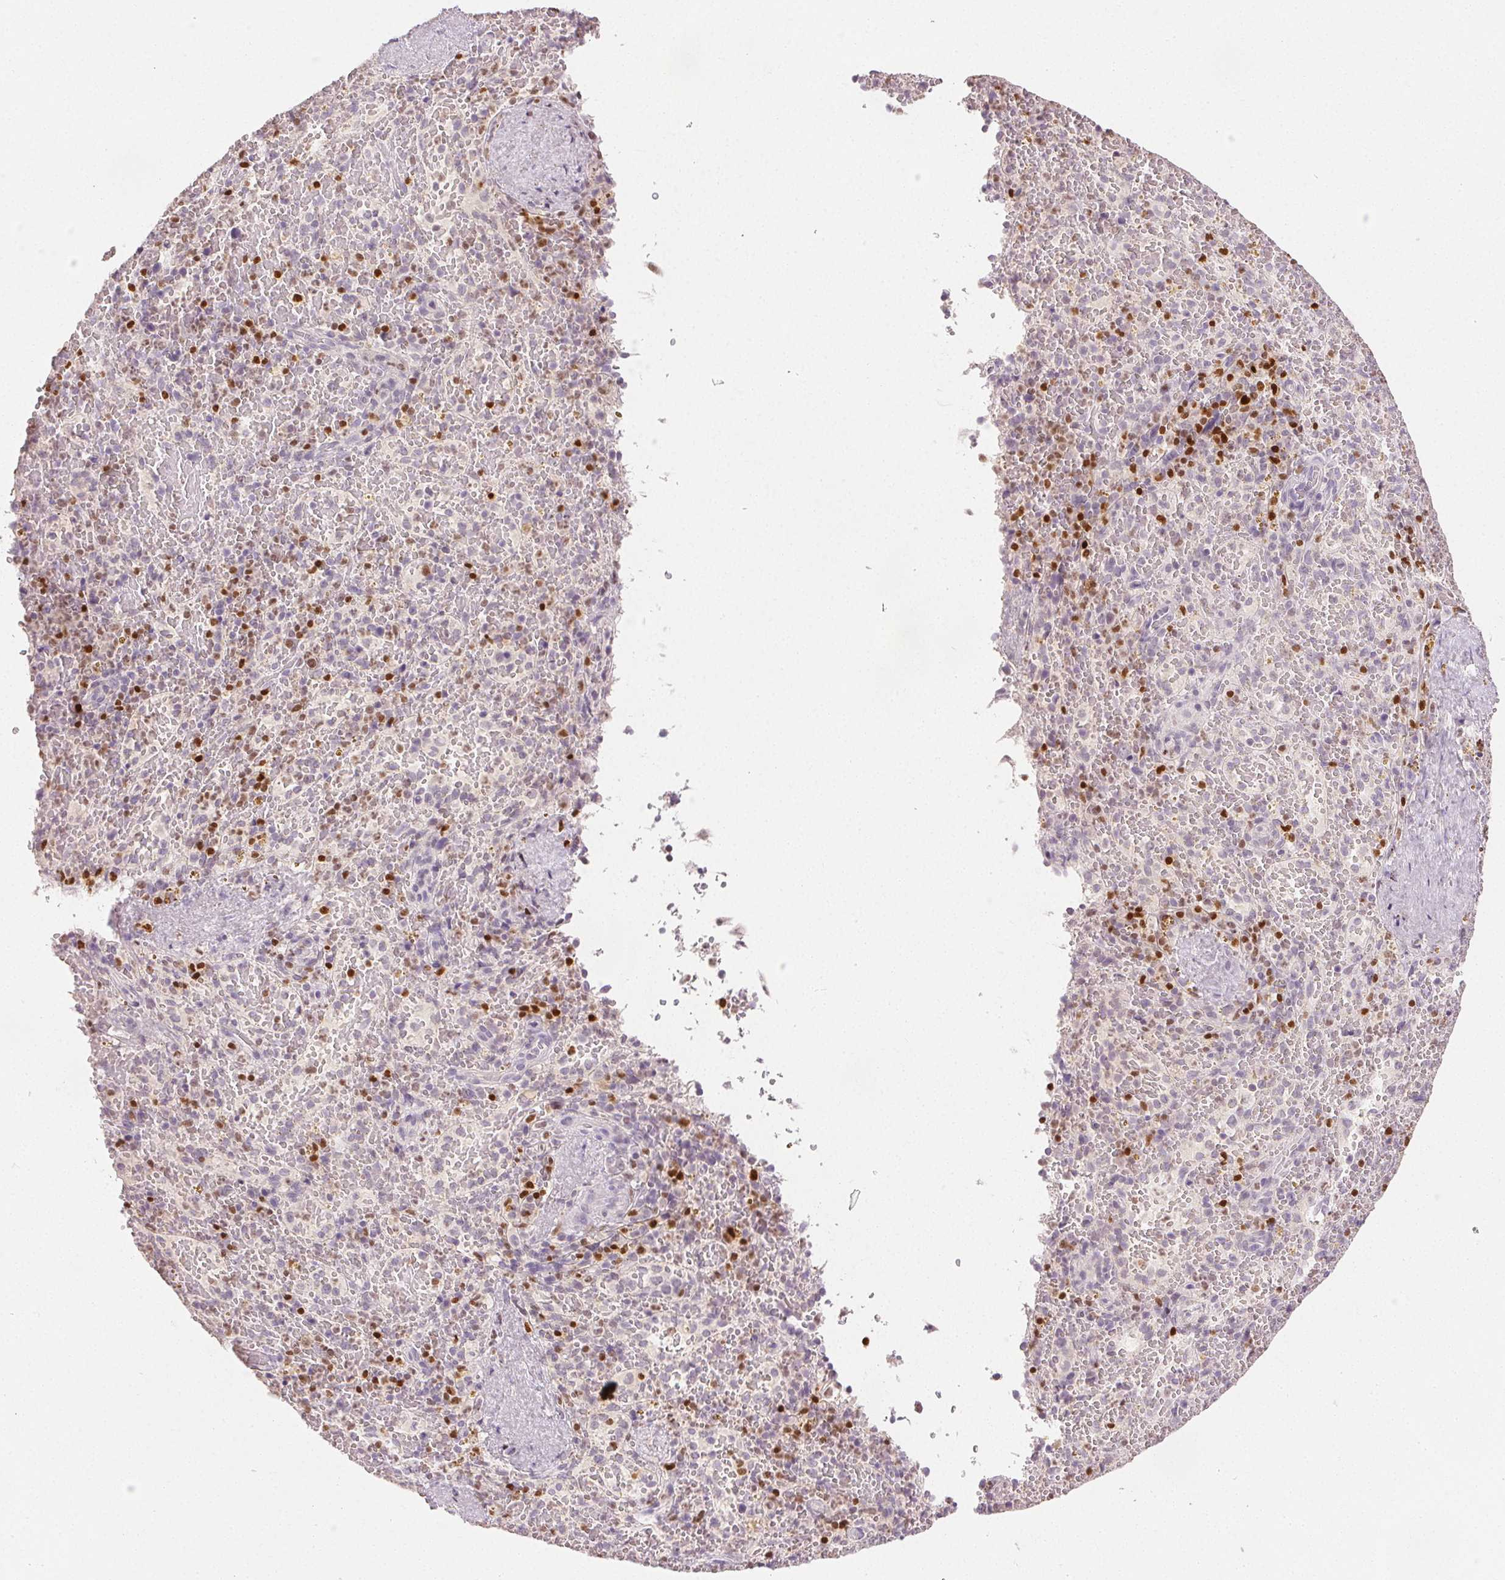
{"staining": {"intensity": "negative", "quantity": "none", "location": "none"}, "tissue": "spleen", "cell_type": "Cells in red pulp", "image_type": "normal", "snomed": [{"axis": "morphology", "description": "Normal tissue, NOS"}, {"axis": "topography", "description": "Spleen"}], "caption": "An image of human spleen is negative for staining in cells in red pulp. Nuclei are stained in blue.", "gene": "RUNX2", "patient": {"sex": "female", "age": 50}}